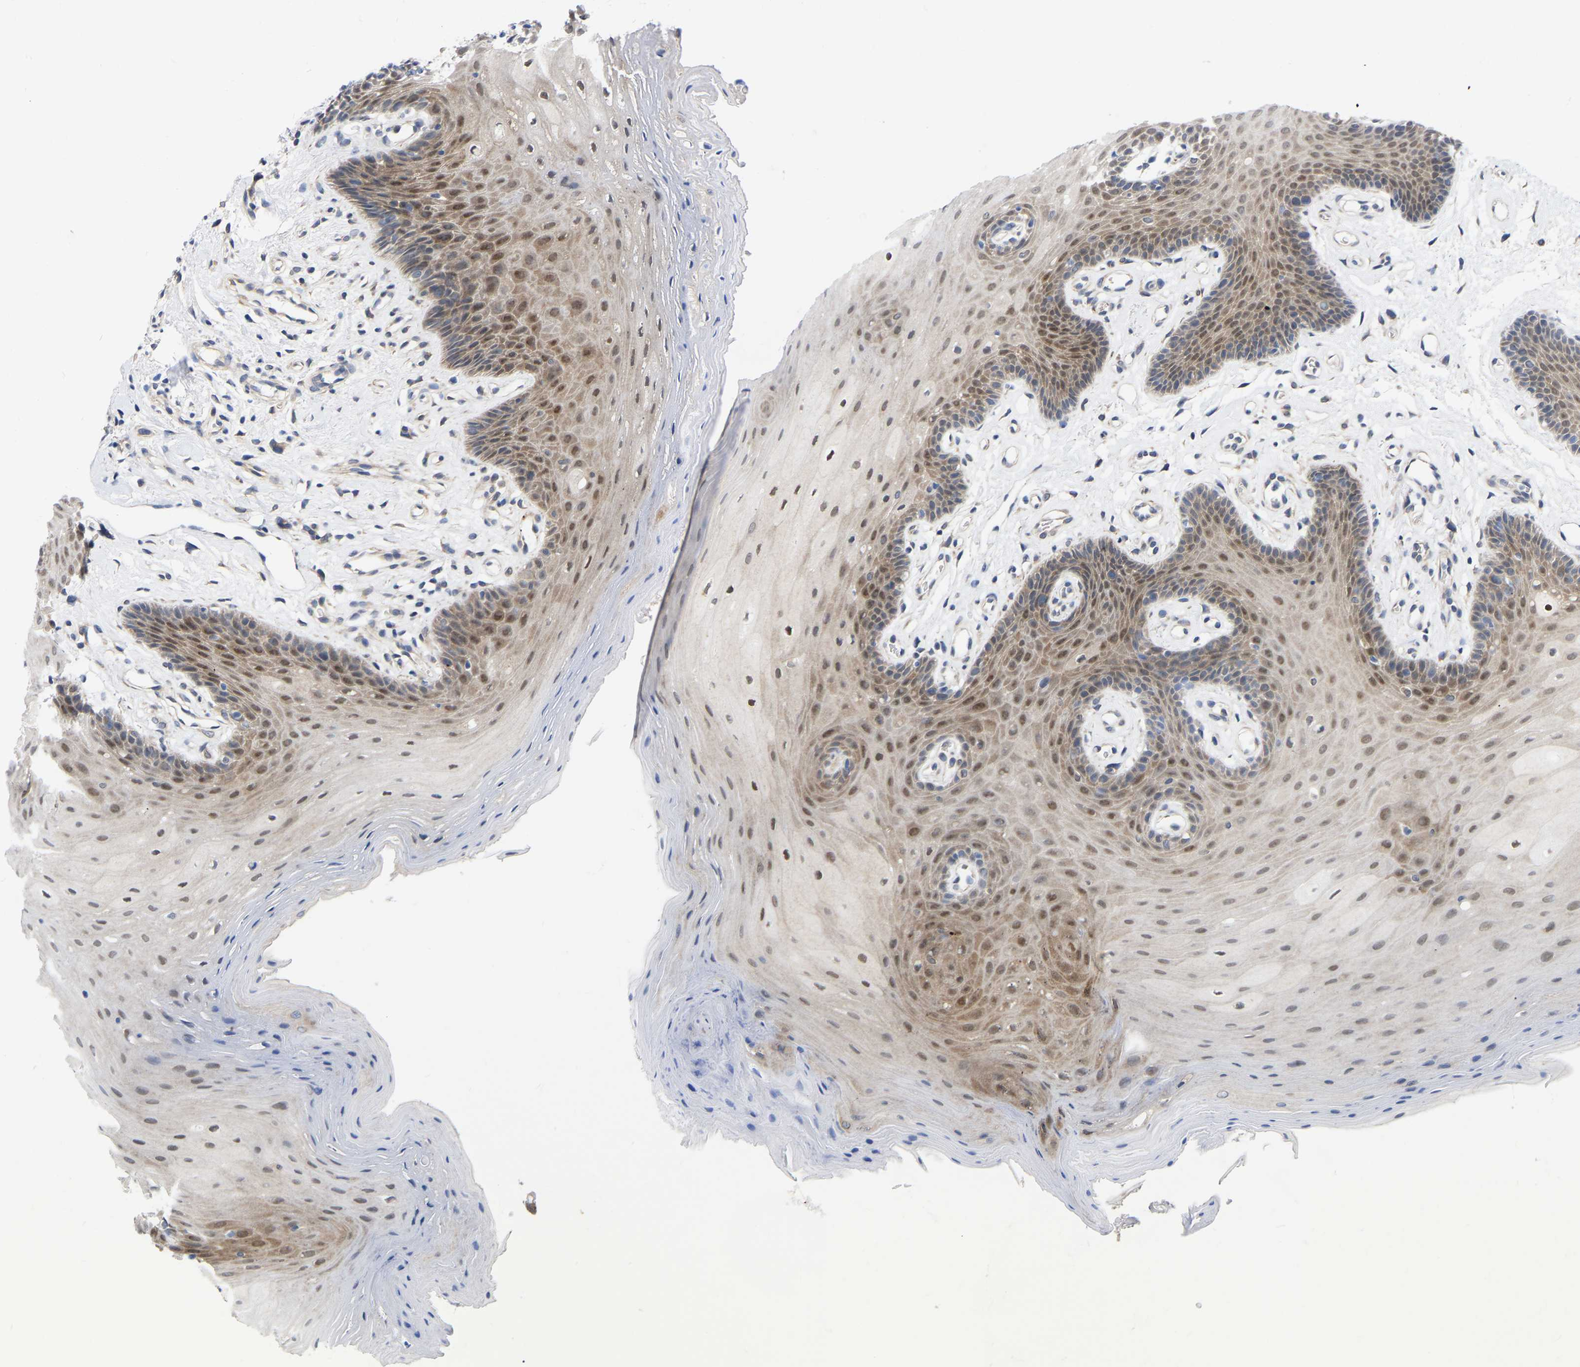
{"staining": {"intensity": "moderate", "quantity": ">75%", "location": "cytoplasmic/membranous,nuclear"}, "tissue": "oral mucosa", "cell_type": "Squamous epithelial cells", "image_type": "normal", "snomed": [{"axis": "morphology", "description": "Normal tissue, NOS"}, {"axis": "morphology", "description": "Squamous cell carcinoma, NOS"}, {"axis": "topography", "description": "Oral tissue"}, {"axis": "topography", "description": "Head-Neck"}], "caption": "The photomicrograph demonstrates immunohistochemical staining of normal oral mucosa. There is moderate cytoplasmic/membranous,nuclear positivity is appreciated in about >75% of squamous epithelial cells.", "gene": "UBE4B", "patient": {"sex": "male", "age": 71}}